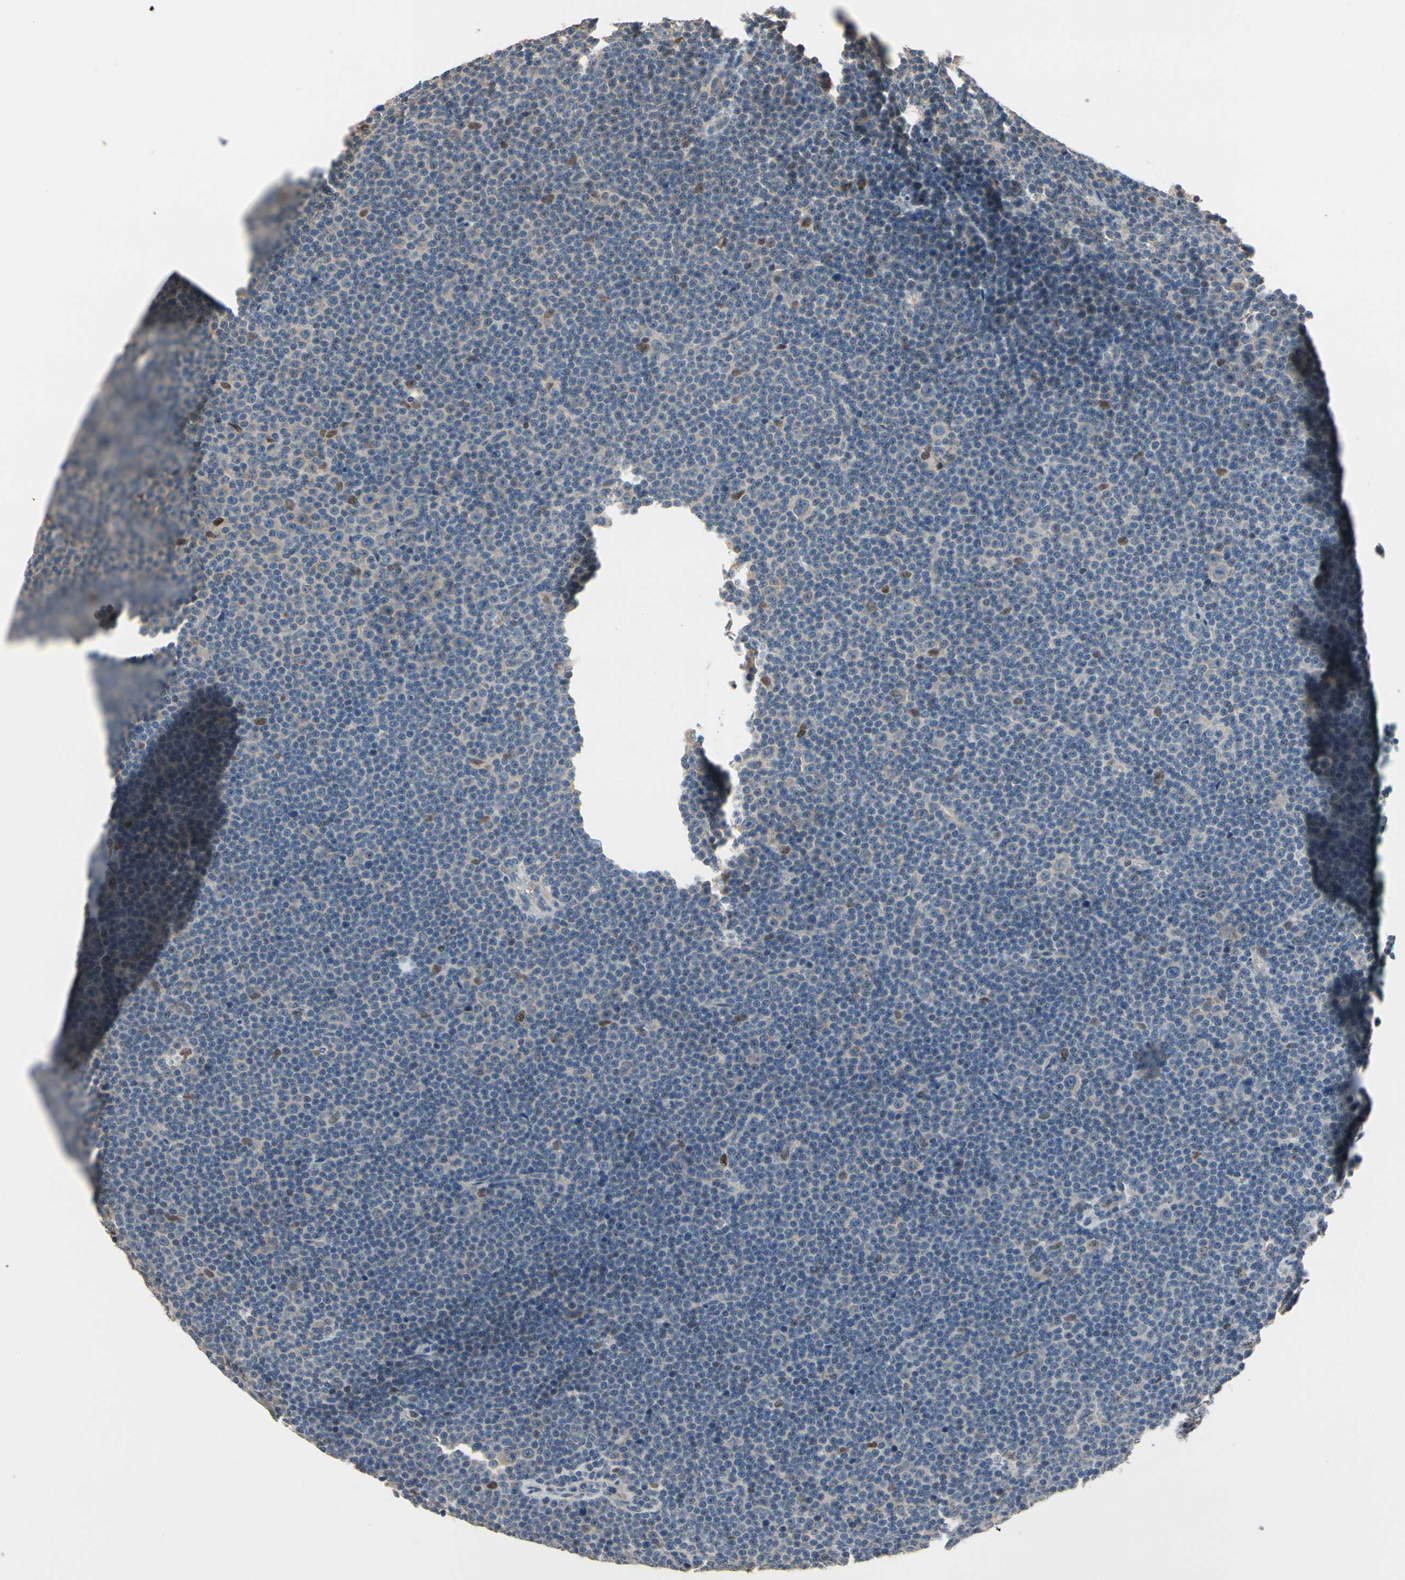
{"staining": {"intensity": "strong", "quantity": "<25%", "location": "nuclear"}, "tissue": "lymphoma", "cell_type": "Tumor cells", "image_type": "cancer", "snomed": [{"axis": "morphology", "description": "Malignant lymphoma, non-Hodgkin's type, Low grade"}, {"axis": "topography", "description": "Lymph node"}], "caption": "Immunohistochemical staining of human malignant lymphoma, non-Hodgkin's type (low-grade) displays medium levels of strong nuclear protein staining in approximately <25% of tumor cells.", "gene": "CGREF1", "patient": {"sex": "female", "age": 67}}